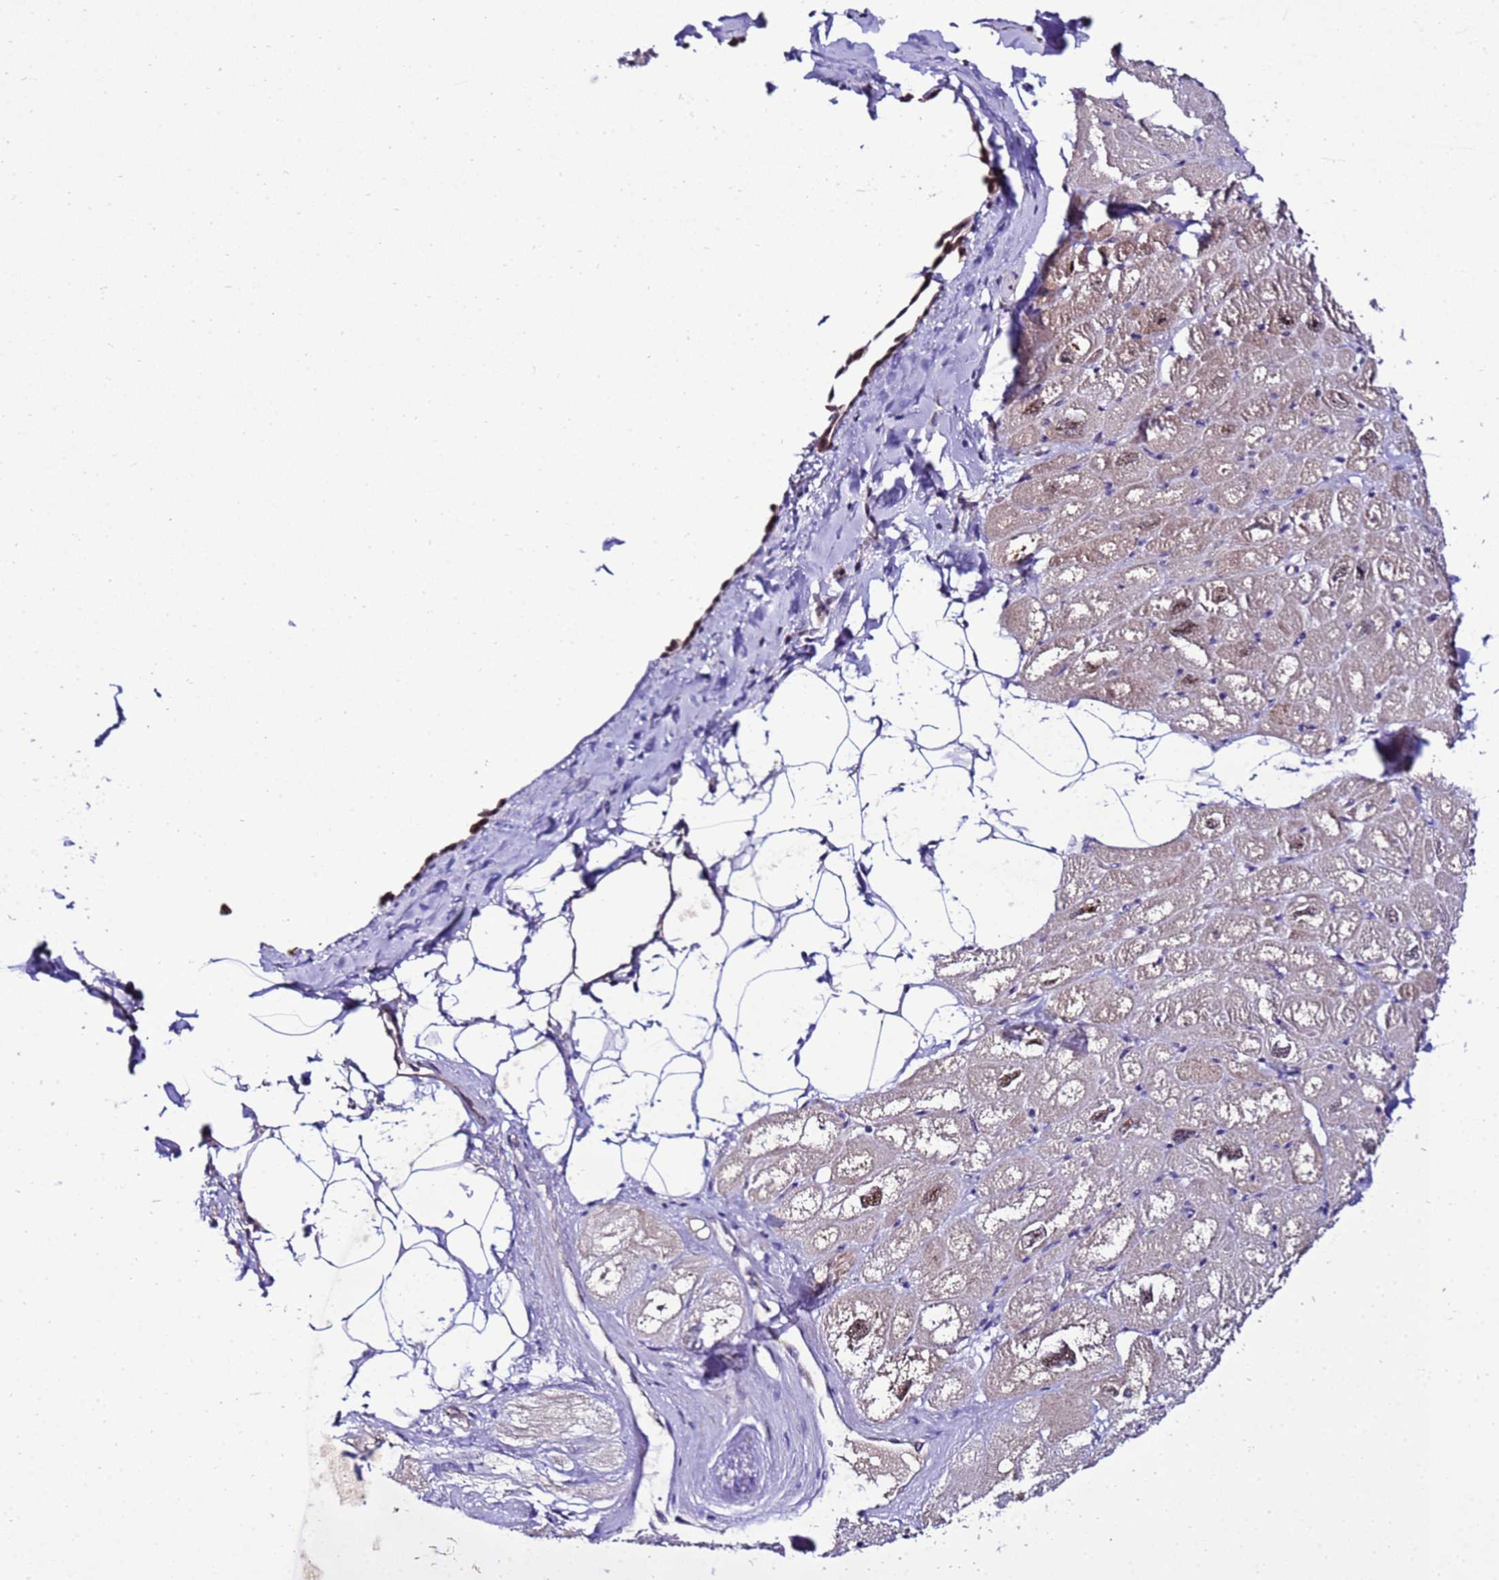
{"staining": {"intensity": "moderate", "quantity": "25%-75%", "location": "nuclear"}, "tissue": "heart muscle", "cell_type": "Cardiomyocytes", "image_type": "normal", "snomed": [{"axis": "morphology", "description": "Normal tissue, NOS"}, {"axis": "topography", "description": "Heart"}], "caption": "Moderate nuclear expression for a protein is appreciated in approximately 25%-75% of cardiomyocytes of normal heart muscle using immunohistochemistry.", "gene": "C19orf47", "patient": {"sex": "male", "age": 50}}